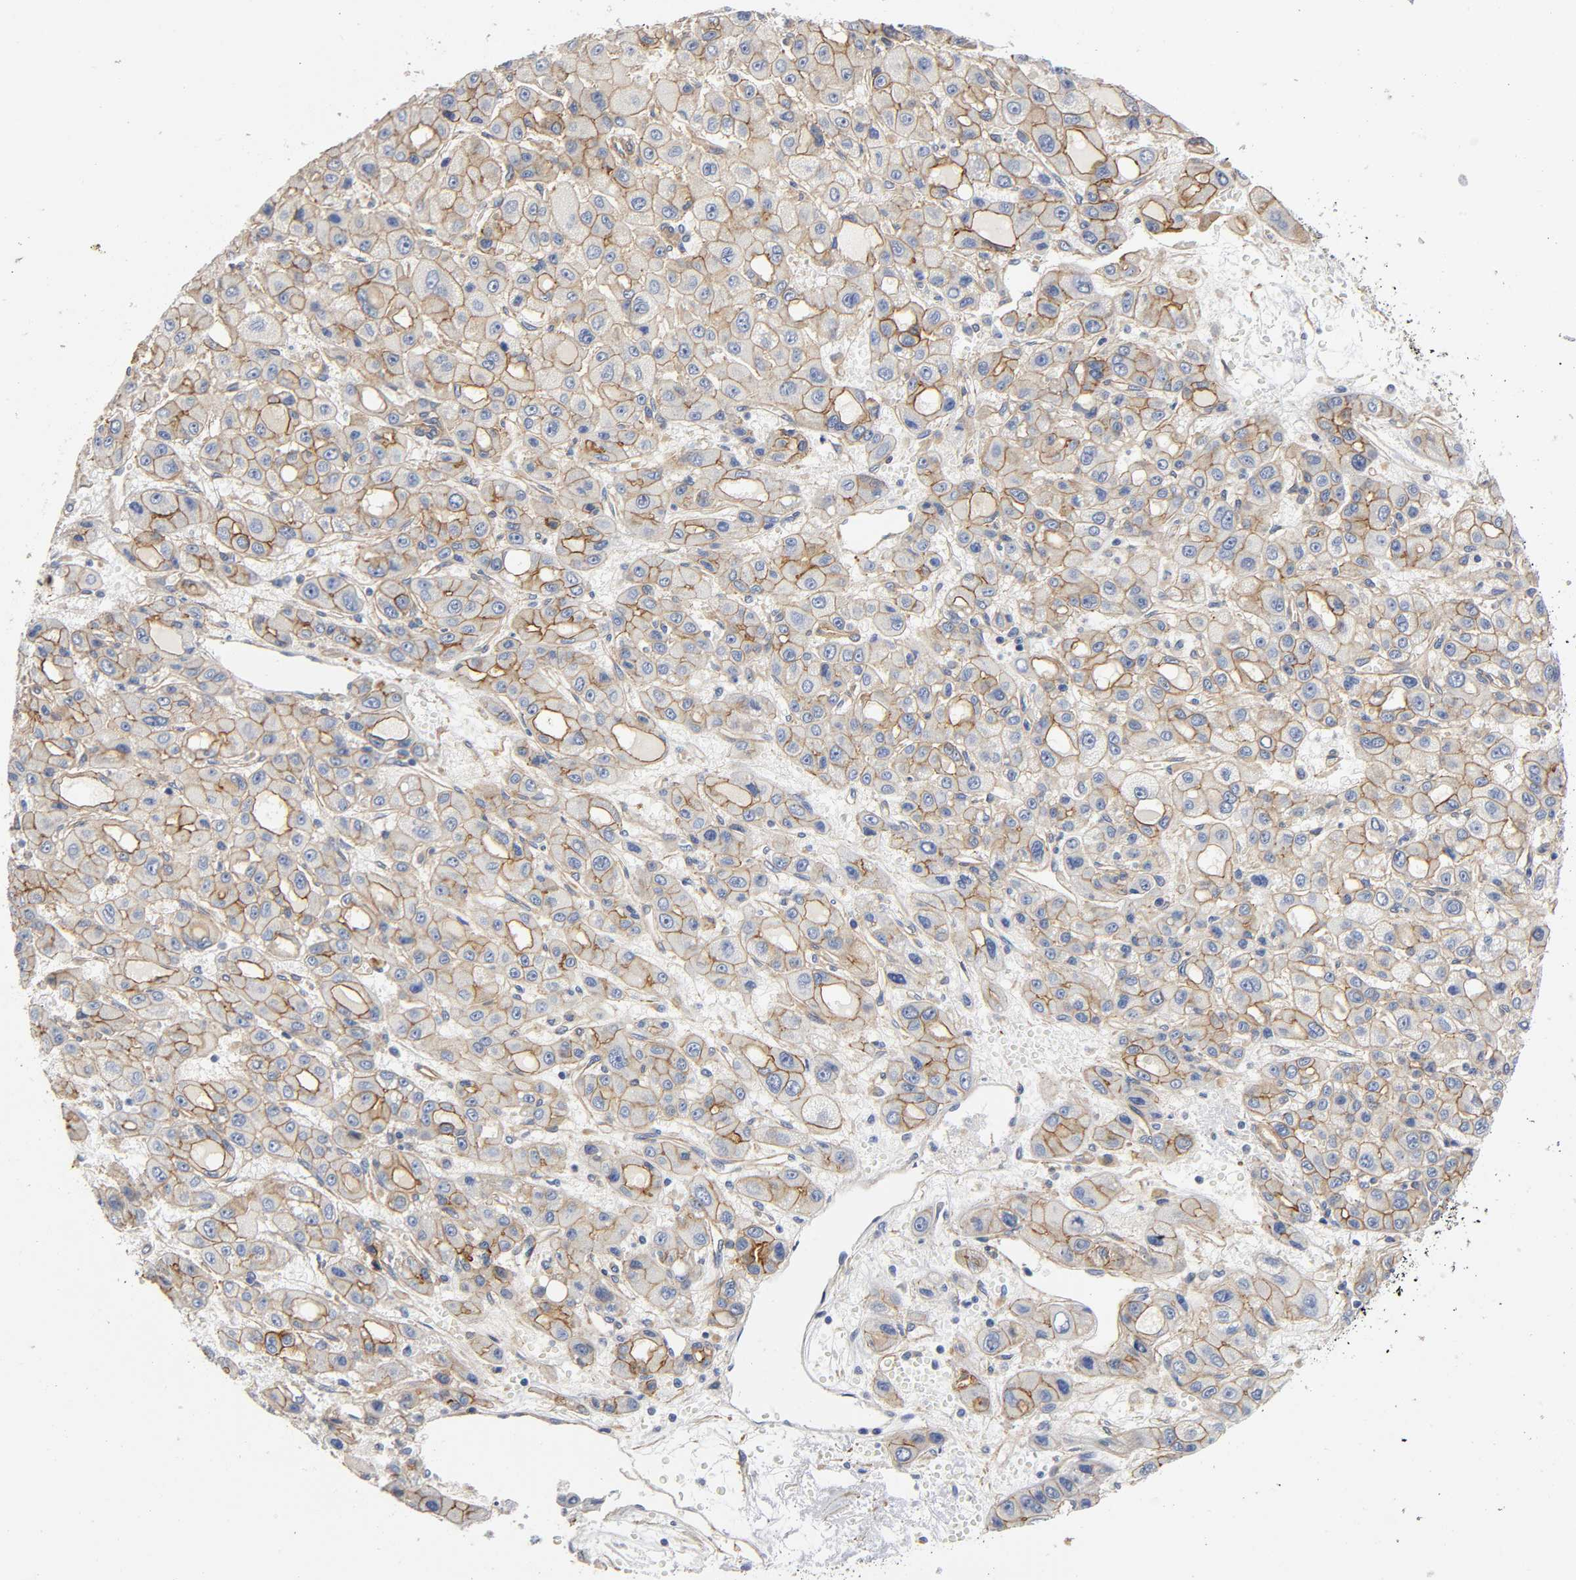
{"staining": {"intensity": "moderate", "quantity": ">75%", "location": "cytoplasmic/membranous"}, "tissue": "liver cancer", "cell_type": "Tumor cells", "image_type": "cancer", "snomed": [{"axis": "morphology", "description": "Carcinoma, Hepatocellular, NOS"}, {"axis": "topography", "description": "Liver"}], "caption": "Approximately >75% of tumor cells in liver hepatocellular carcinoma display moderate cytoplasmic/membranous protein expression as visualized by brown immunohistochemical staining.", "gene": "MARS1", "patient": {"sex": "male", "age": 55}}